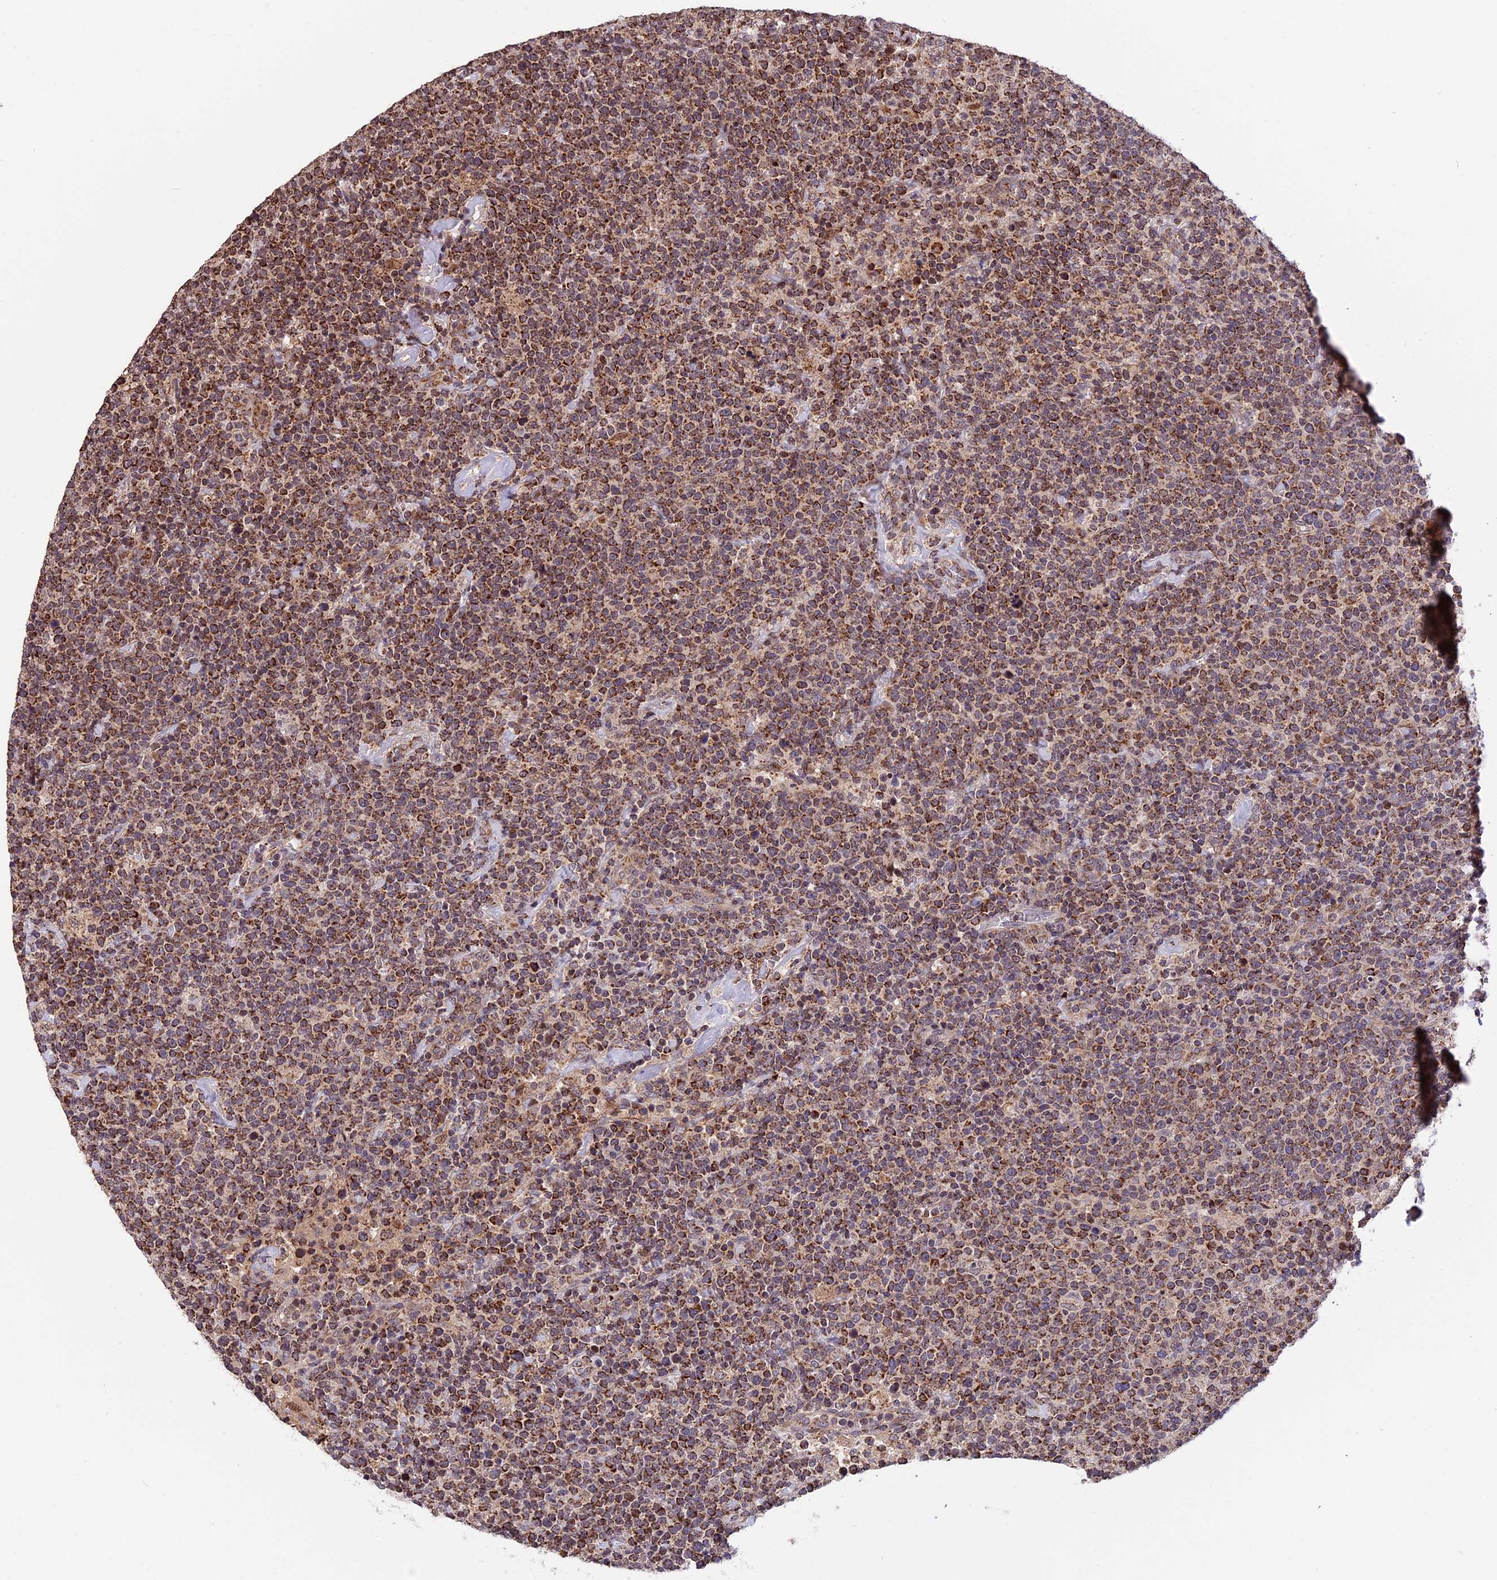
{"staining": {"intensity": "moderate", "quantity": ">75%", "location": "cytoplasmic/membranous"}, "tissue": "lymphoma", "cell_type": "Tumor cells", "image_type": "cancer", "snomed": [{"axis": "morphology", "description": "Malignant lymphoma, non-Hodgkin's type, High grade"}, {"axis": "topography", "description": "Lymph node"}], "caption": "Moderate cytoplasmic/membranous expression is identified in about >75% of tumor cells in lymphoma.", "gene": "RERGL", "patient": {"sex": "male", "age": 61}}